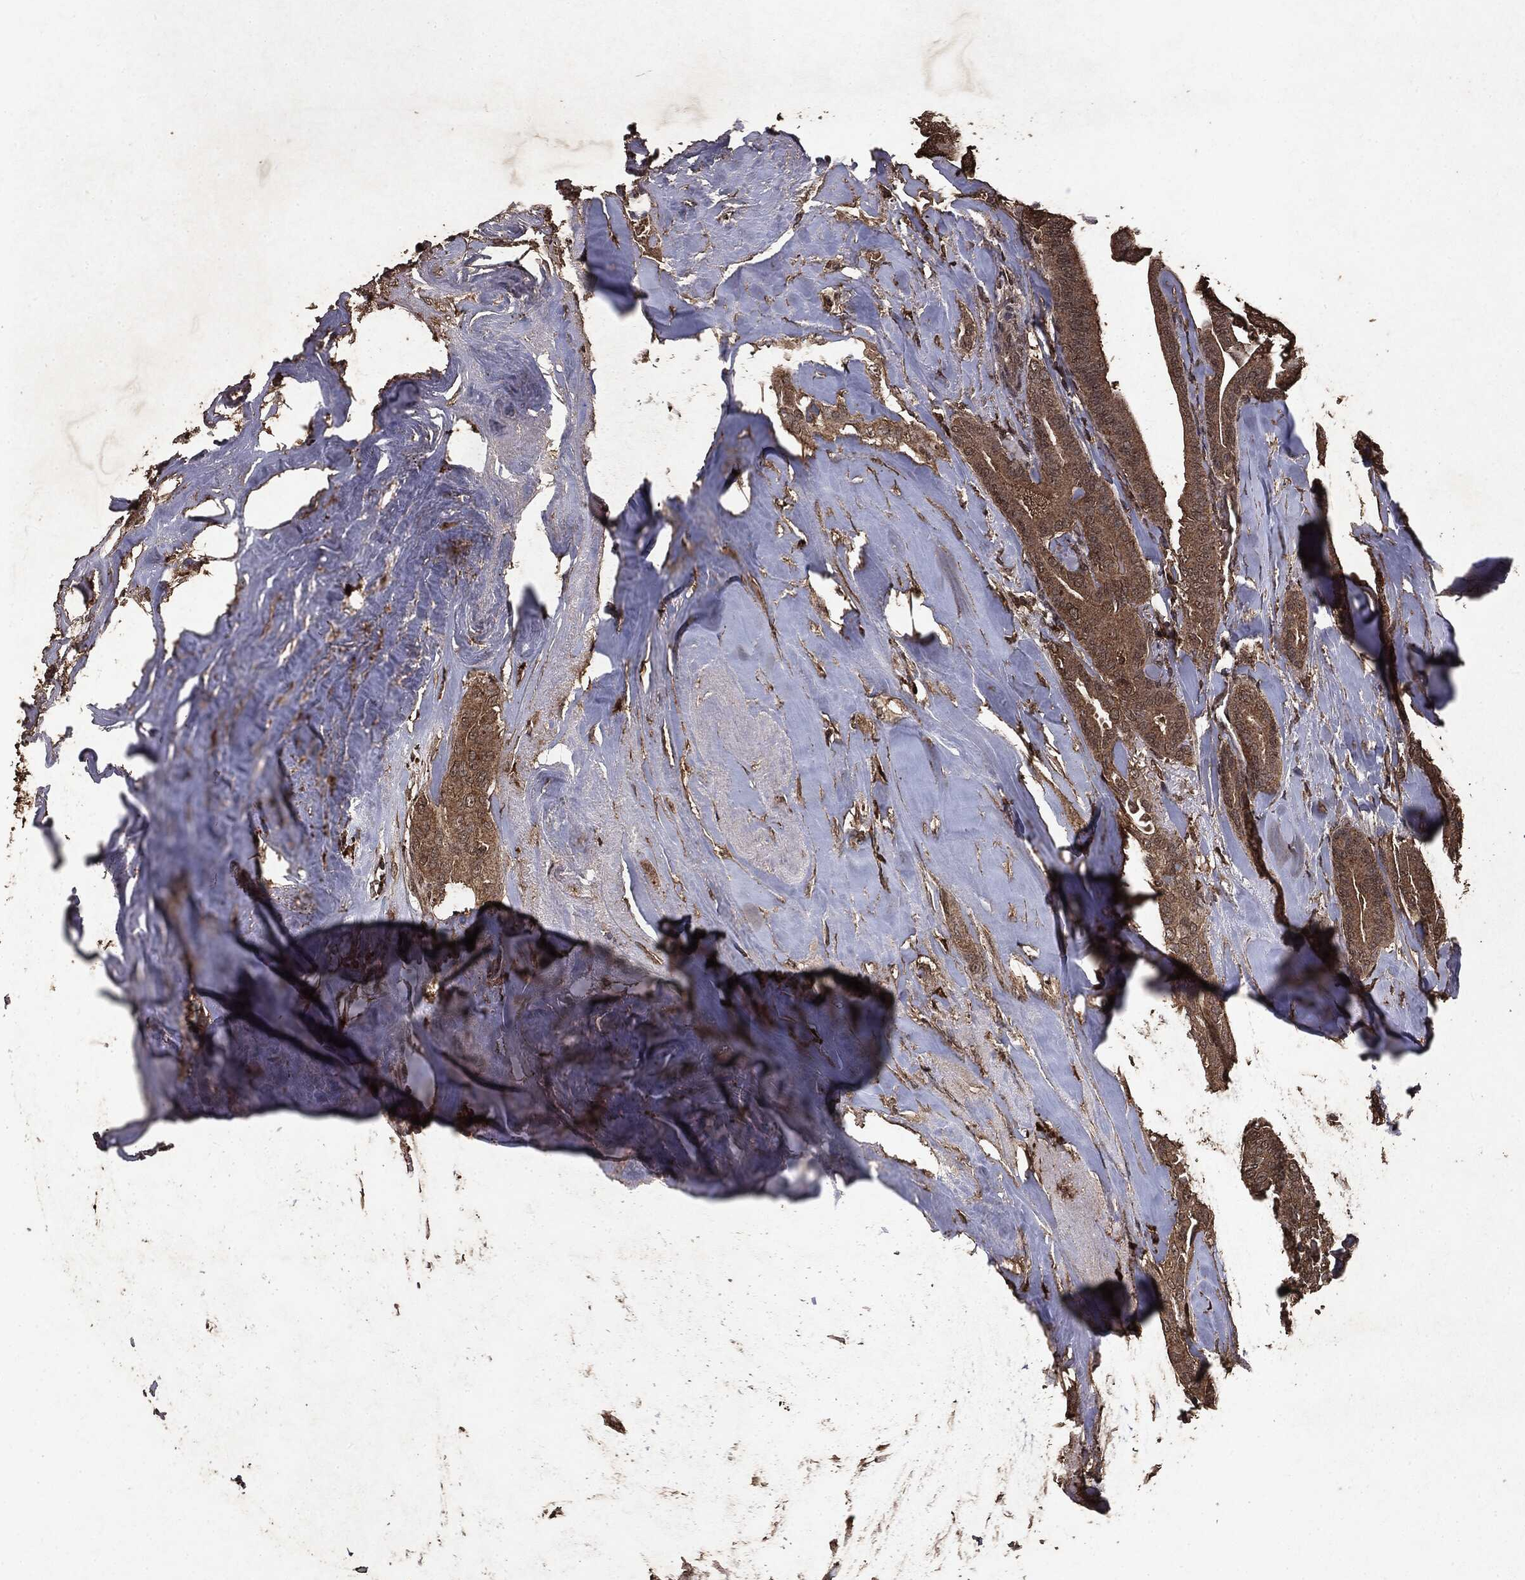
{"staining": {"intensity": "moderate", "quantity": ">75%", "location": "cytoplasmic/membranous"}, "tissue": "thyroid cancer", "cell_type": "Tumor cells", "image_type": "cancer", "snomed": [{"axis": "morphology", "description": "Papillary adenocarcinoma, NOS"}, {"axis": "topography", "description": "Thyroid gland"}], "caption": "Papillary adenocarcinoma (thyroid) tissue reveals moderate cytoplasmic/membranous expression in approximately >75% of tumor cells, visualized by immunohistochemistry. The staining was performed using DAB, with brown indicating positive protein expression. Nuclei are stained blue with hematoxylin.", "gene": "NME1", "patient": {"sex": "male", "age": 61}}